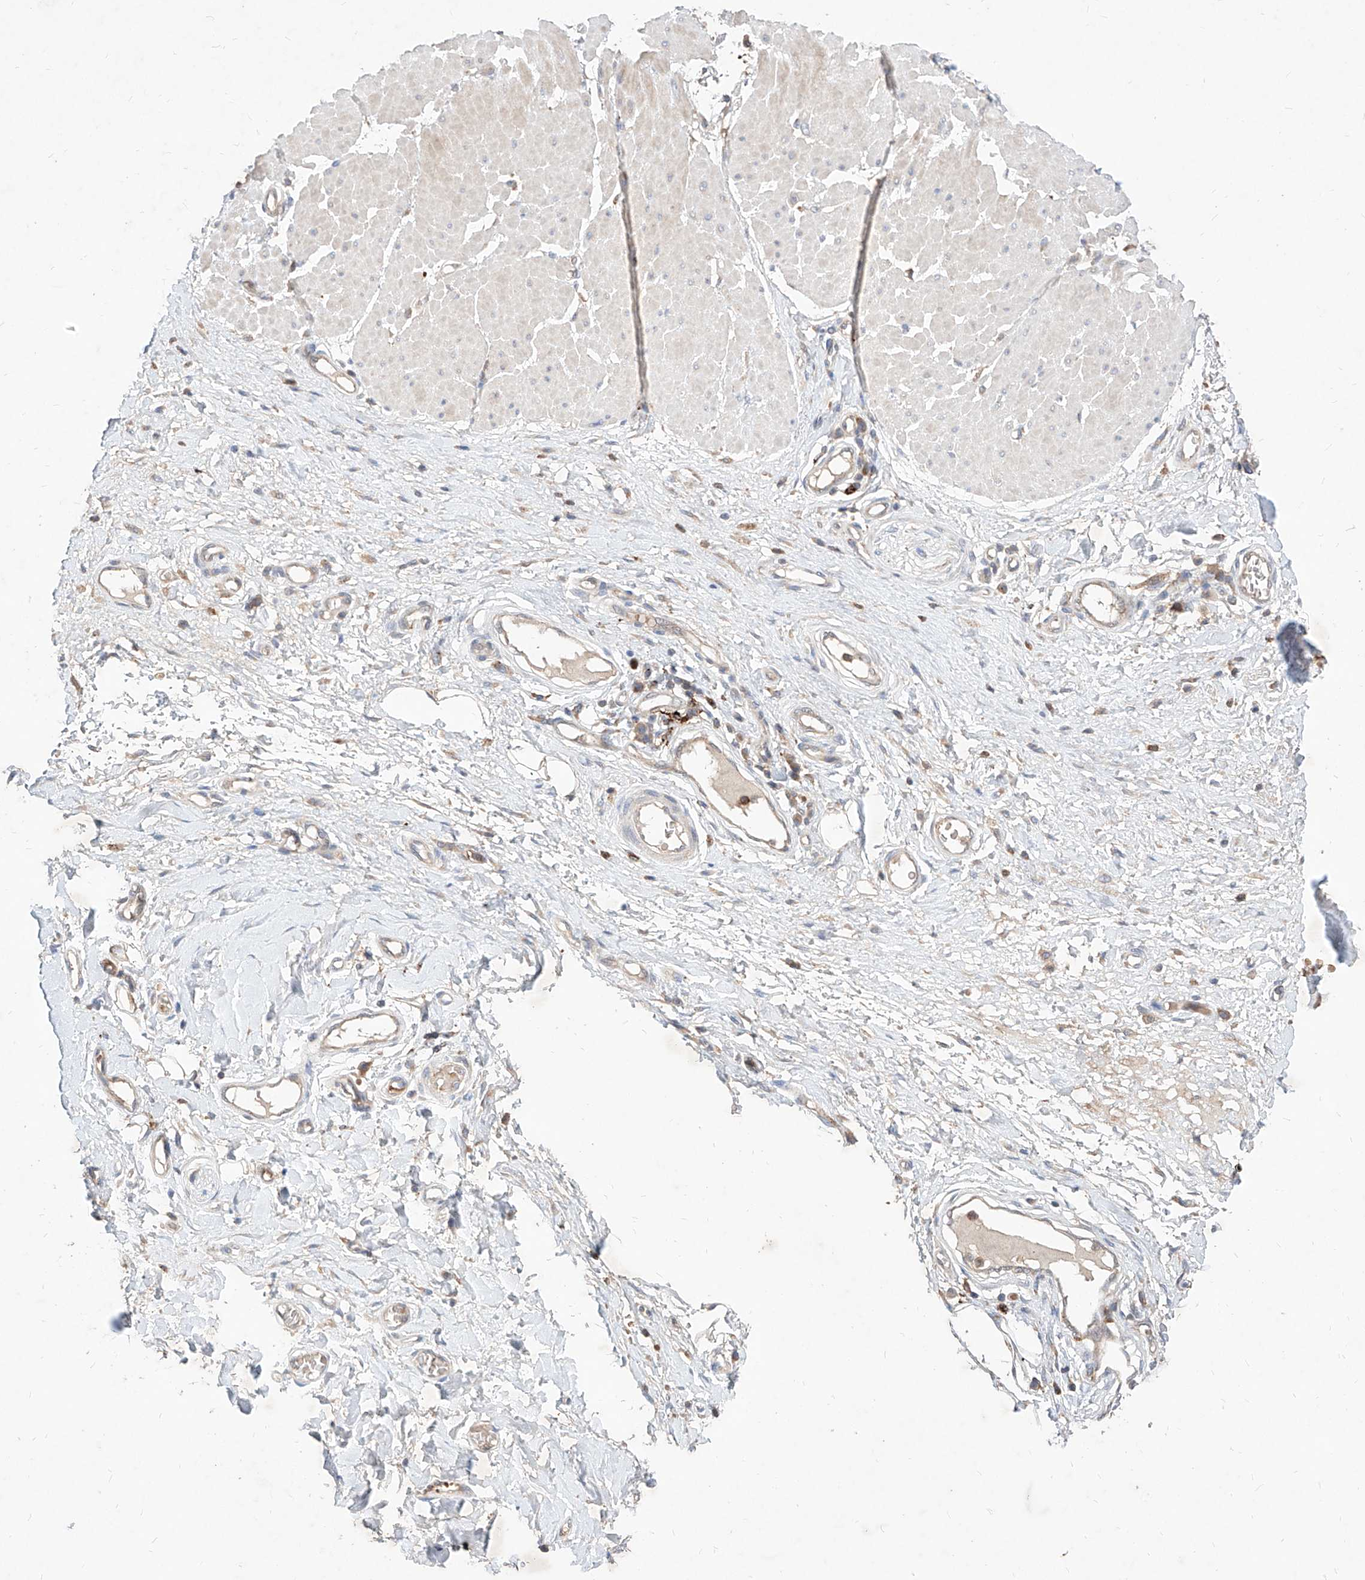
{"staining": {"intensity": "negative", "quantity": "none", "location": "none"}, "tissue": "adipose tissue", "cell_type": "Adipocytes", "image_type": "normal", "snomed": [{"axis": "morphology", "description": "Normal tissue, NOS"}, {"axis": "morphology", "description": "Adenocarcinoma, NOS"}, {"axis": "topography", "description": "Esophagus"}, {"axis": "topography", "description": "Stomach, upper"}, {"axis": "topography", "description": "Peripheral nerve tissue"}], "caption": "Protein analysis of normal adipose tissue reveals no significant positivity in adipocytes. (DAB (3,3'-diaminobenzidine) immunohistochemistry (IHC) visualized using brightfield microscopy, high magnification).", "gene": "TSNAX", "patient": {"sex": "male", "age": 62}}